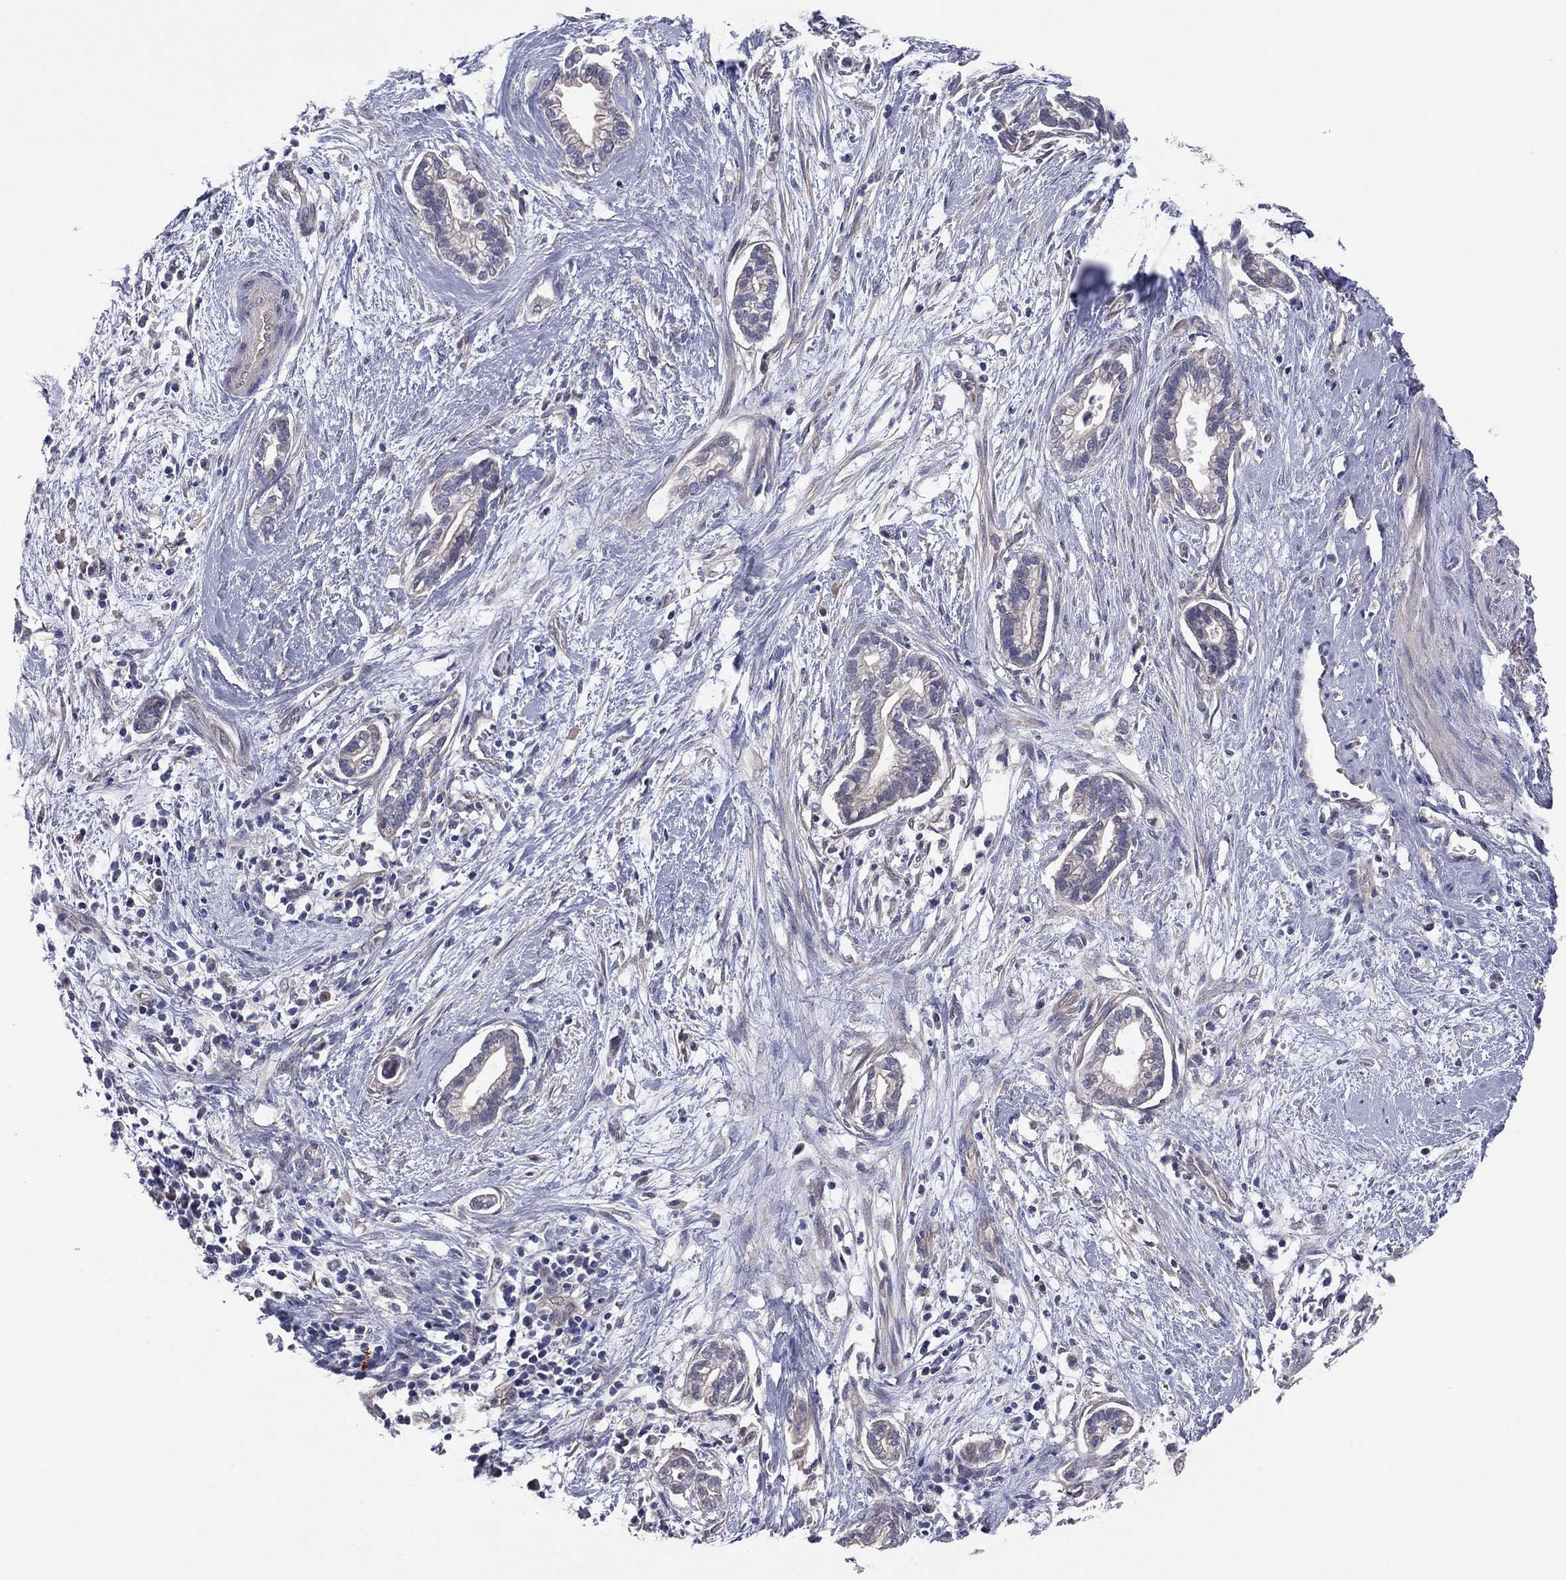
{"staining": {"intensity": "negative", "quantity": "none", "location": "none"}, "tissue": "cervical cancer", "cell_type": "Tumor cells", "image_type": "cancer", "snomed": [{"axis": "morphology", "description": "Adenocarcinoma, NOS"}, {"axis": "topography", "description": "Cervix"}], "caption": "The histopathology image reveals no staining of tumor cells in cervical adenocarcinoma.", "gene": "KCNB1", "patient": {"sex": "female", "age": 62}}